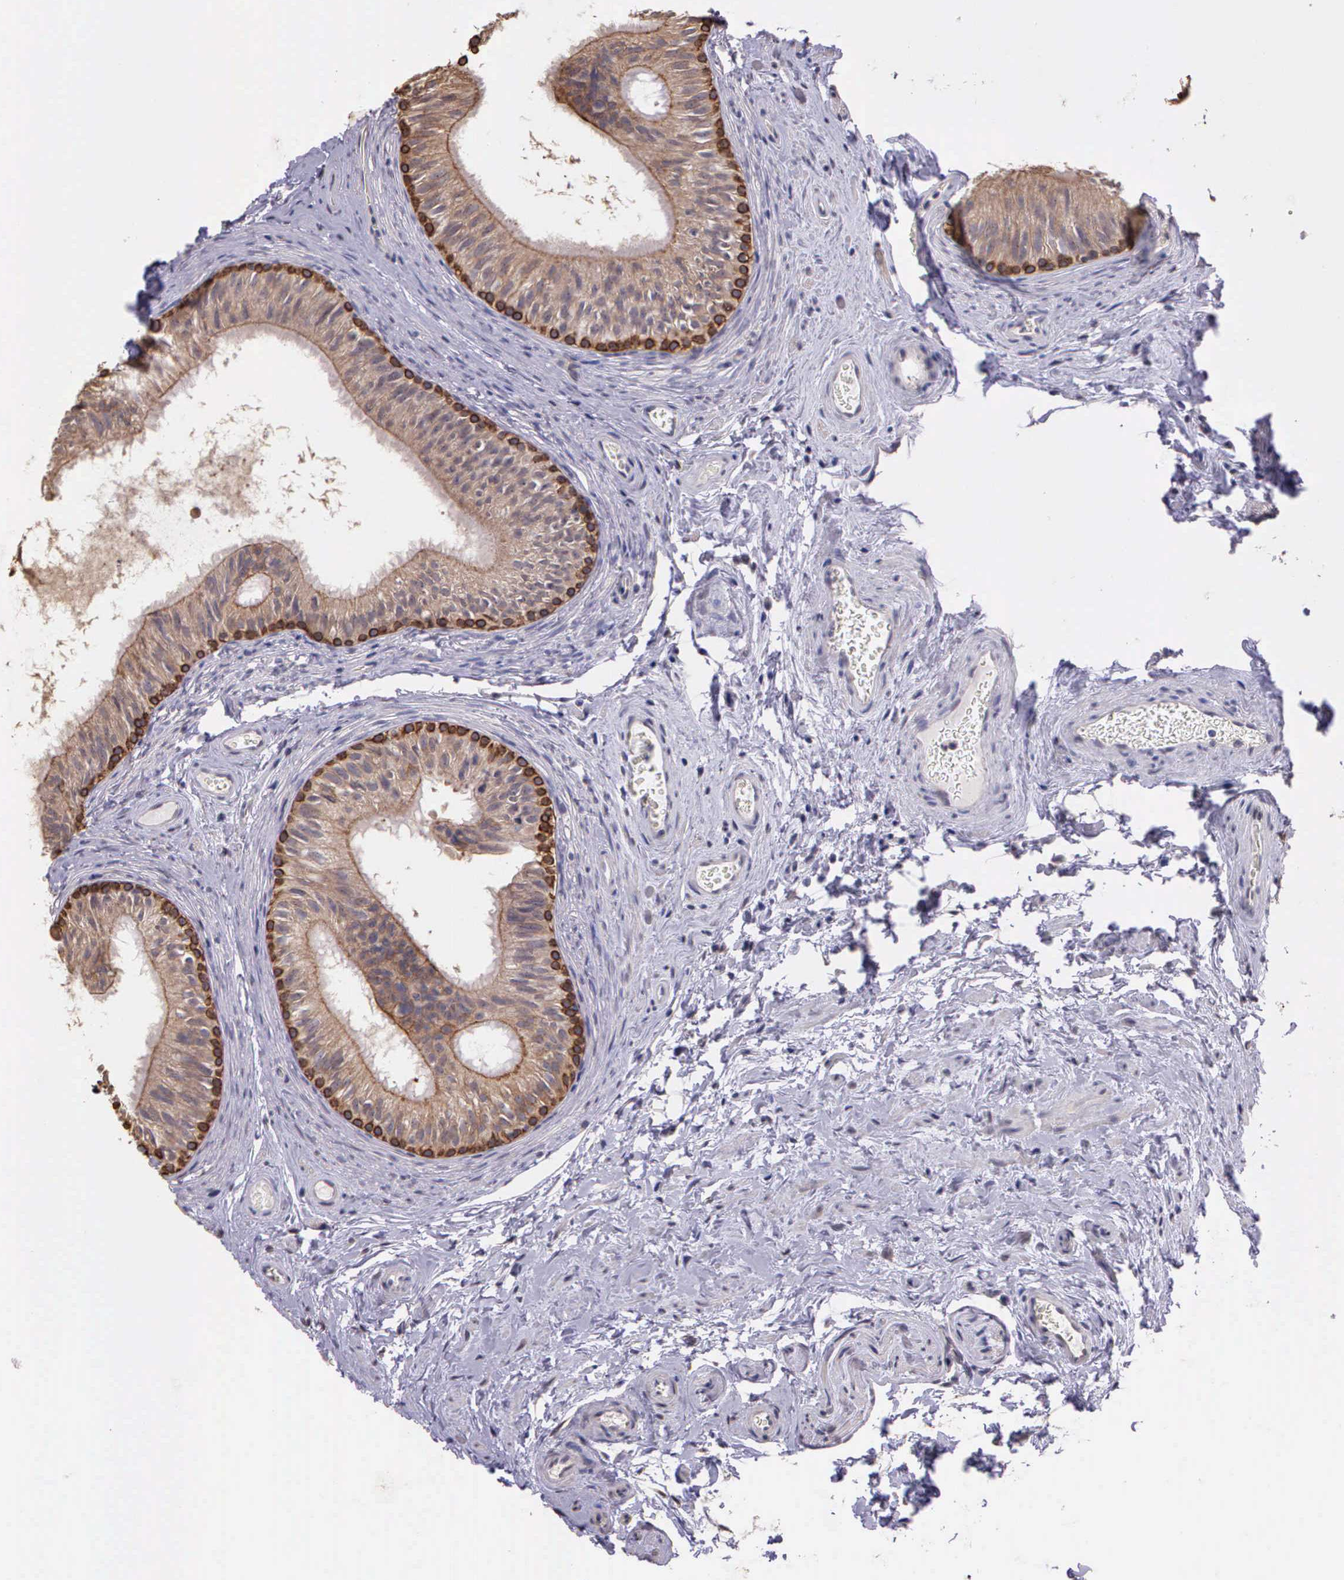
{"staining": {"intensity": "weak", "quantity": ">75%", "location": "cytoplasmic/membranous"}, "tissue": "epididymis", "cell_type": "Glandular cells", "image_type": "normal", "snomed": [{"axis": "morphology", "description": "Normal tissue, NOS"}, {"axis": "topography", "description": "Epididymis"}], "caption": "Normal epididymis exhibits weak cytoplasmic/membranous staining in about >75% of glandular cells The protein is stained brown, and the nuclei are stained in blue (DAB IHC with brightfield microscopy, high magnification)..", "gene": "IGBP1P2", "patient": {"sex": "male", "age": 32}}